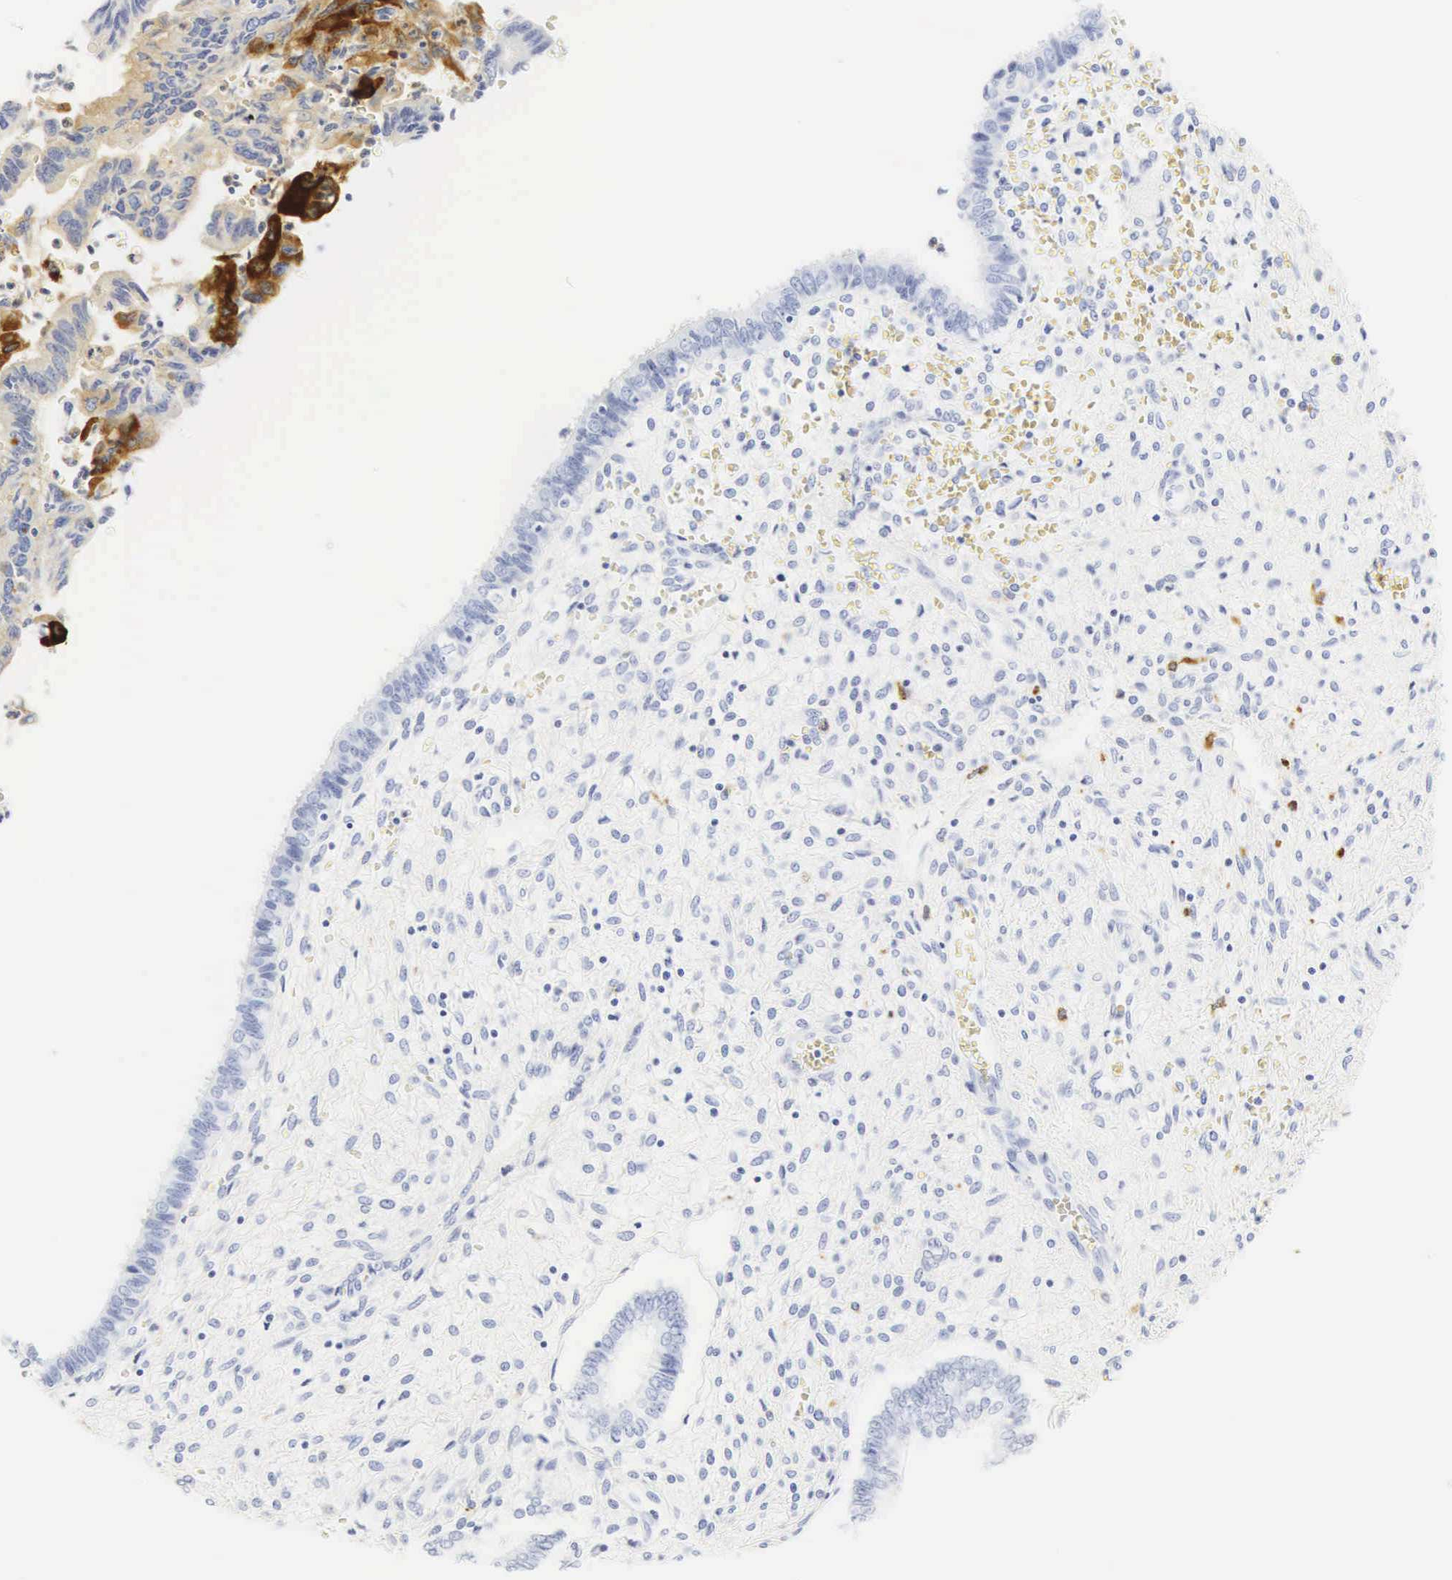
{"staining": {"intensity": "strong", "quantity": "25%-75%", "location": "cytoplasmic/membranous"}, "tissue": "cervical cancer", "cell_type": "Tumor cells", "image_type": "cancer", "snomed": [{"axis": "morphology", "description": "Normal tissue, NOS"}, {"axis": "morphology", "description": "Adenocarcinoma, NOS"}, {"axis": "topography", "description": "Cervix"}], "caption": "About 25%-75% of tumor cells in cervical adenocarcinoma reveal strong cytoplasmic/membranous protein expression as visualized by brown immunohistochemical staining.", "gene": "CGB3", "patient": {"sex": "female", "age": 34}}